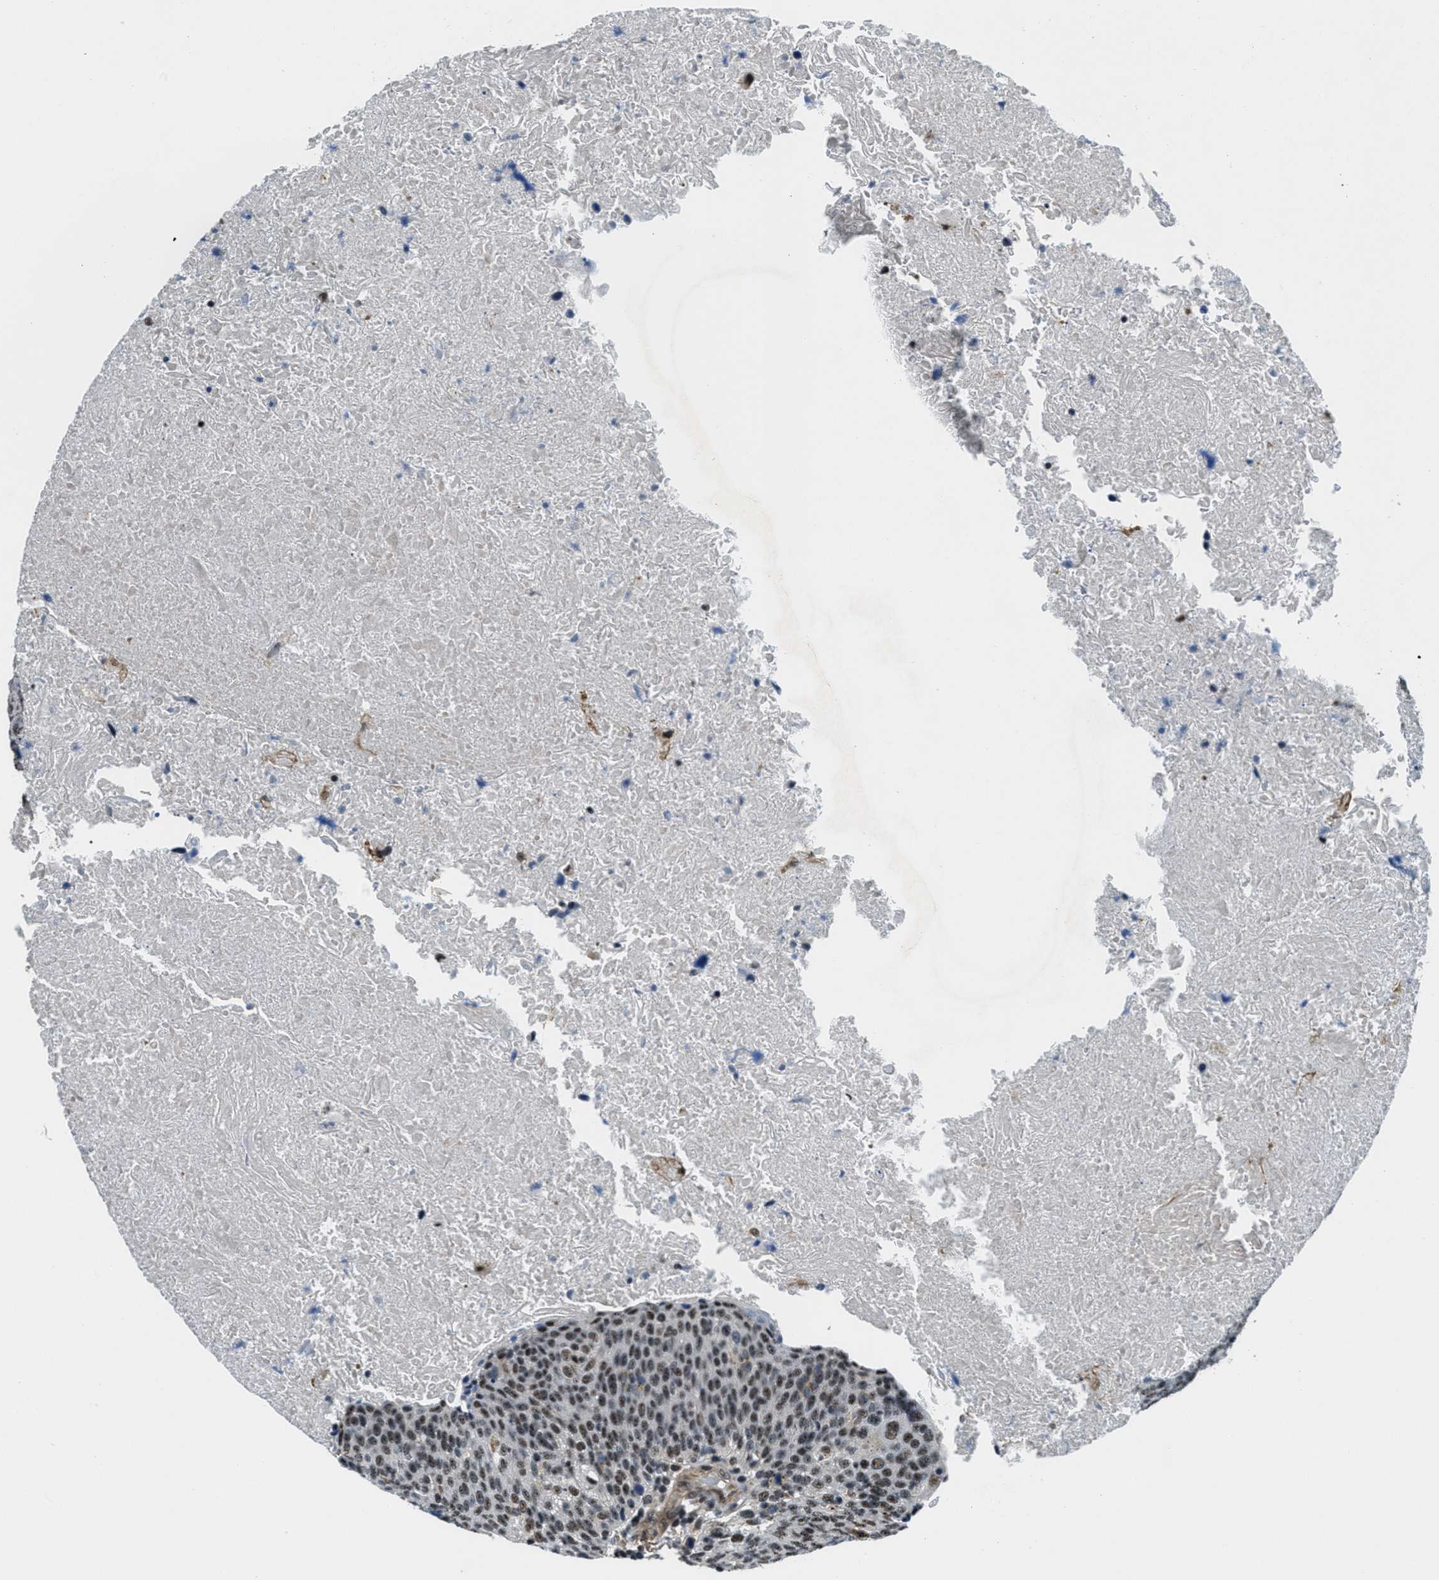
{"staining": {"intensity": "moderate", "quantity": ">75%", "location": "nuclear"}, "tissue": "head and neck cancer", "cell_type": "Tumor cells", "image_type": "cancer", "snomed": [{"axis": "morphology", "description": "Squamous cell carcinoma, NOS"}, {"axis": "morphology", "description": "Squamous cell carcinoma, metastatic, NOS"}, {"axis": "topography", "description": "Lymph node"}, {"axis": "topography", "description": "Head-Neck"}], "caption": "Head and neck metastatic squamous cell carcinoma stained for a protein demonstrates moderate nuclear positivity in tumor cells.", "gene": "CFAP36", "patient": {"sex": "male", "age": 62}}